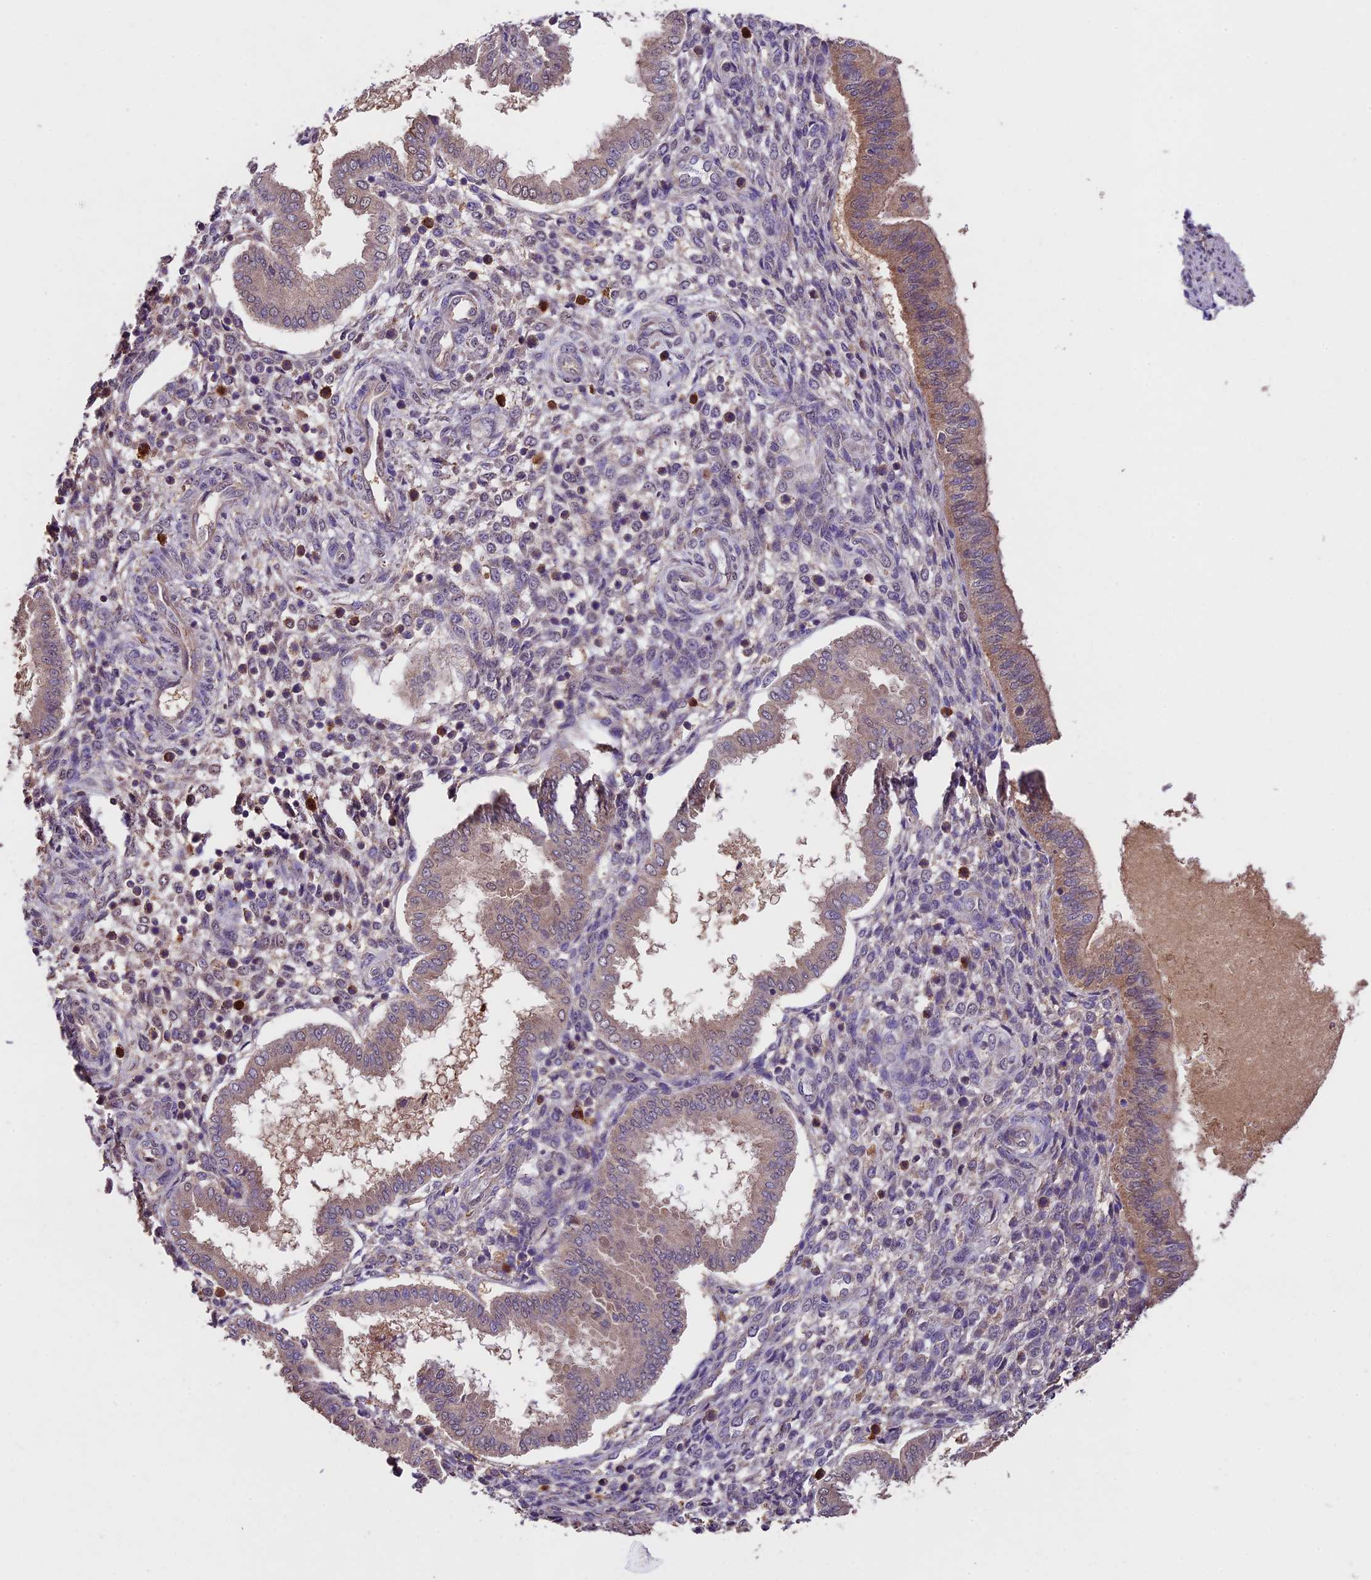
{"staining": {"intensity": "negative", "quantity": "none", "location": "none"}, "tissue": "endometrium", "cell_type": "Cells in endometrial stroma", "image_type": "normal", "snomed": [{"axis": "morphology", "description": "Normal tissue, NOS"}, {"axis": "topography", "description": "Endometrium"}], "caption": "Cells in endometrial stroma are negative for protein expression in normal human endometrium. Brightfield microscopy of immunohistochemistry (IHC) stained with DAB (3,3'-diaminobenzidine) (brown) and hematoxylin (blue), captured at high magnification.", "gene": "SBNO2", "patient": {"sex": "female", "age": 24}}